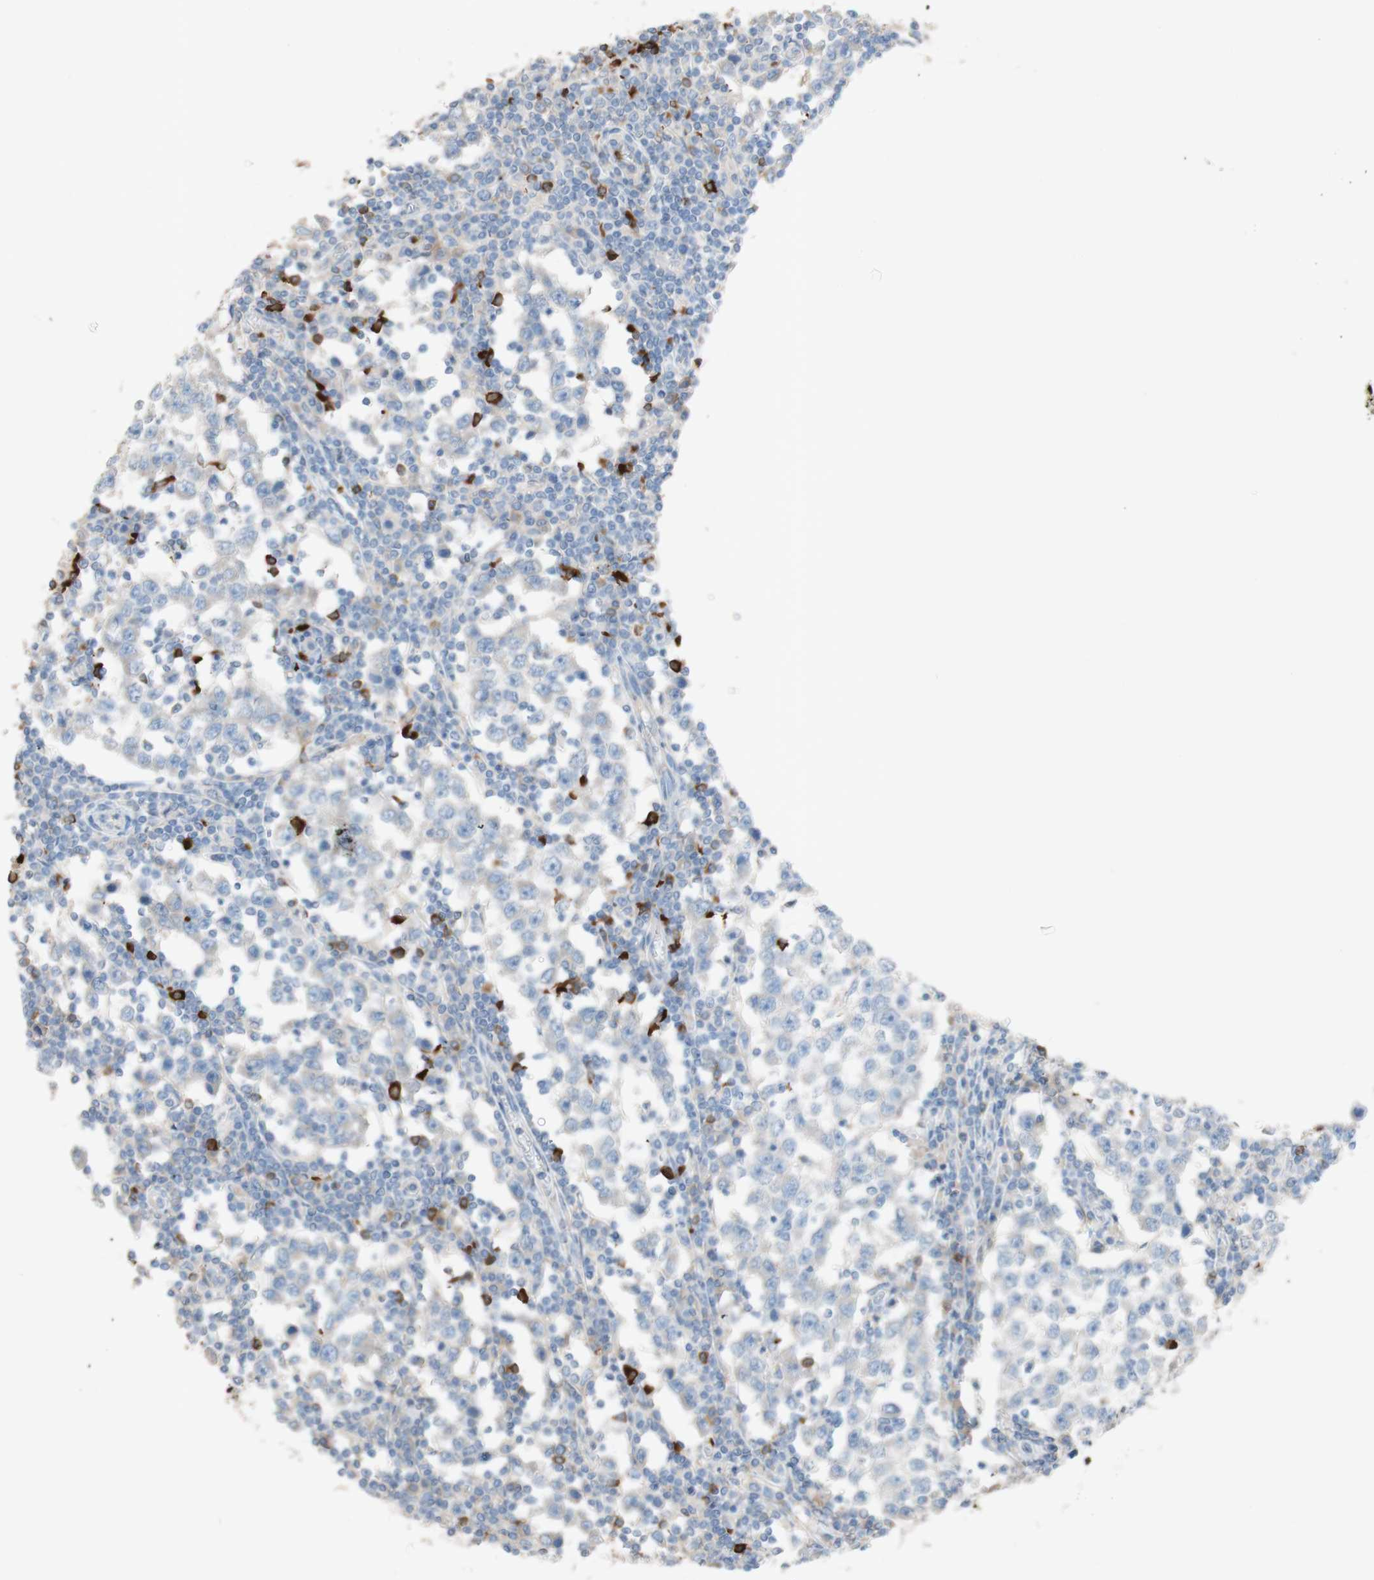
{"staining": {"intensity": "negative", "quantity": "none", "location": "none"}, "tissue": "testis cancer", "cell_type": "Tumor cells", "image_type": "cancer", "snomed": [{"axis": "morphology", "description": "Seminoma, NOS"}, {"axis": "topography", "description": "Testis"}], "caption": "The micrograph demonstrates no significant staining in tumor cells of testis cancer.", "gene": "PACSIN1", "patient": {"sex": "male", "age": 65}}